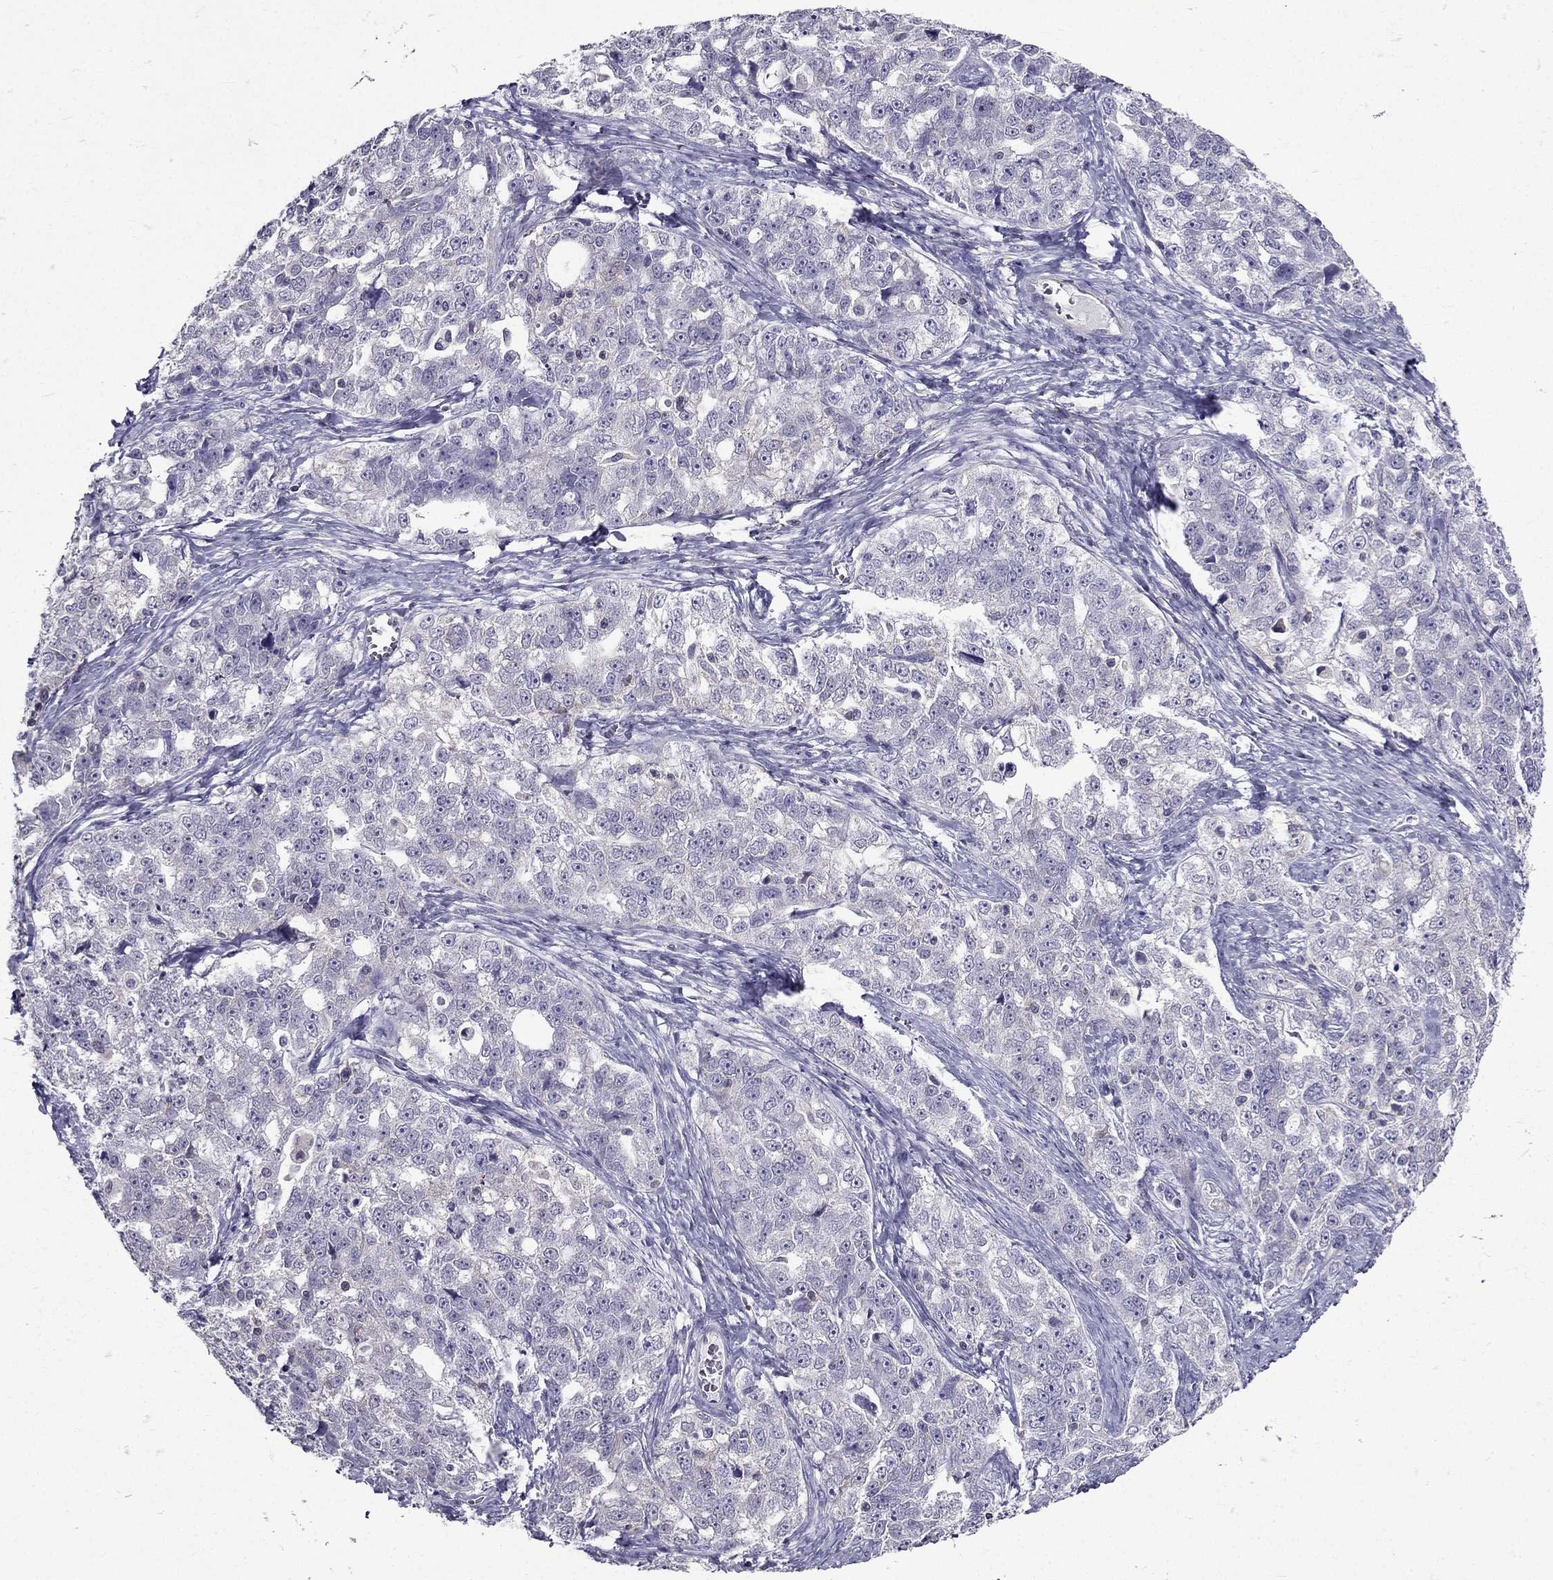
{"staining": {"intensity": "negative", "quantity": "none", "location": "none"}, "tissue": "ovarian cancer", "cell_type": "Tumor cells", "image_type": "cancer", "snomed": [{"axis": "morphology", "description": "Cystadenocarcinoma, serous, NOS"}, {"axis": "topography", "description": "Ovary"}], "caption": "This is a micrograph of immunohistochemistry staining of ovarian serous cystadenocarcinoma, which shows no expression in tumor cells.", "gene": "AAK1", "patient": {"sex": "female", "age": 51}}